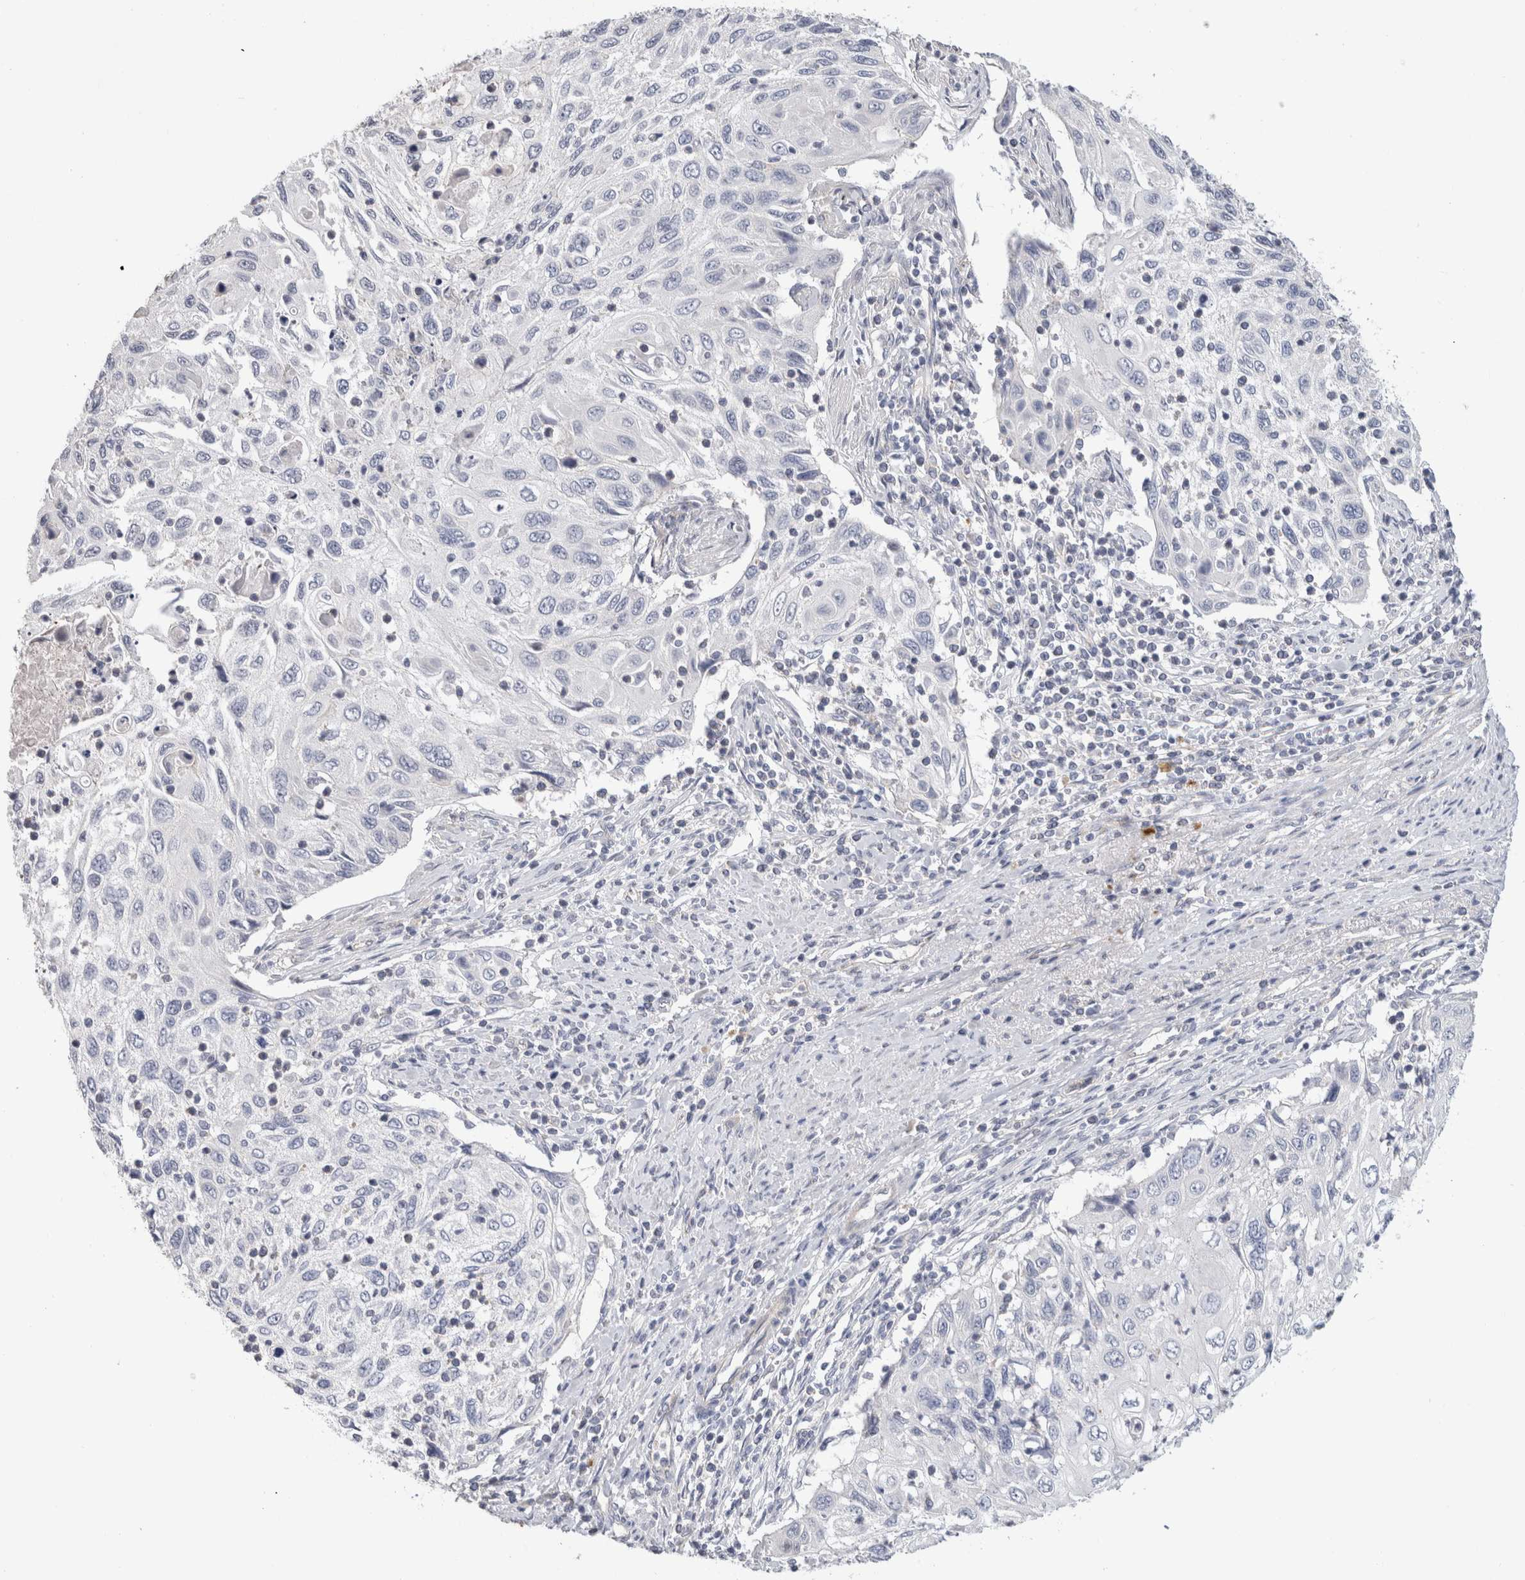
{"staining": {"intensity": "negative", "quantity": "none", "location": "none"}, "tissue": "cervical cancer", "cell_type": "Tumor cells", "image_type": "cancer", "snomed": [{"axis": "morphology", "description": "Squamous cell carcinoma, NOS"}, {"axis": "topography", "description": "Cervix"}], "caption": "Immunohistochemistry of cervical cancer (squamous cell carcinoma) demonstrates no positivity in tumor cells.", "gene": "AFP", "patient": {"sex": "female", "age": 70}}